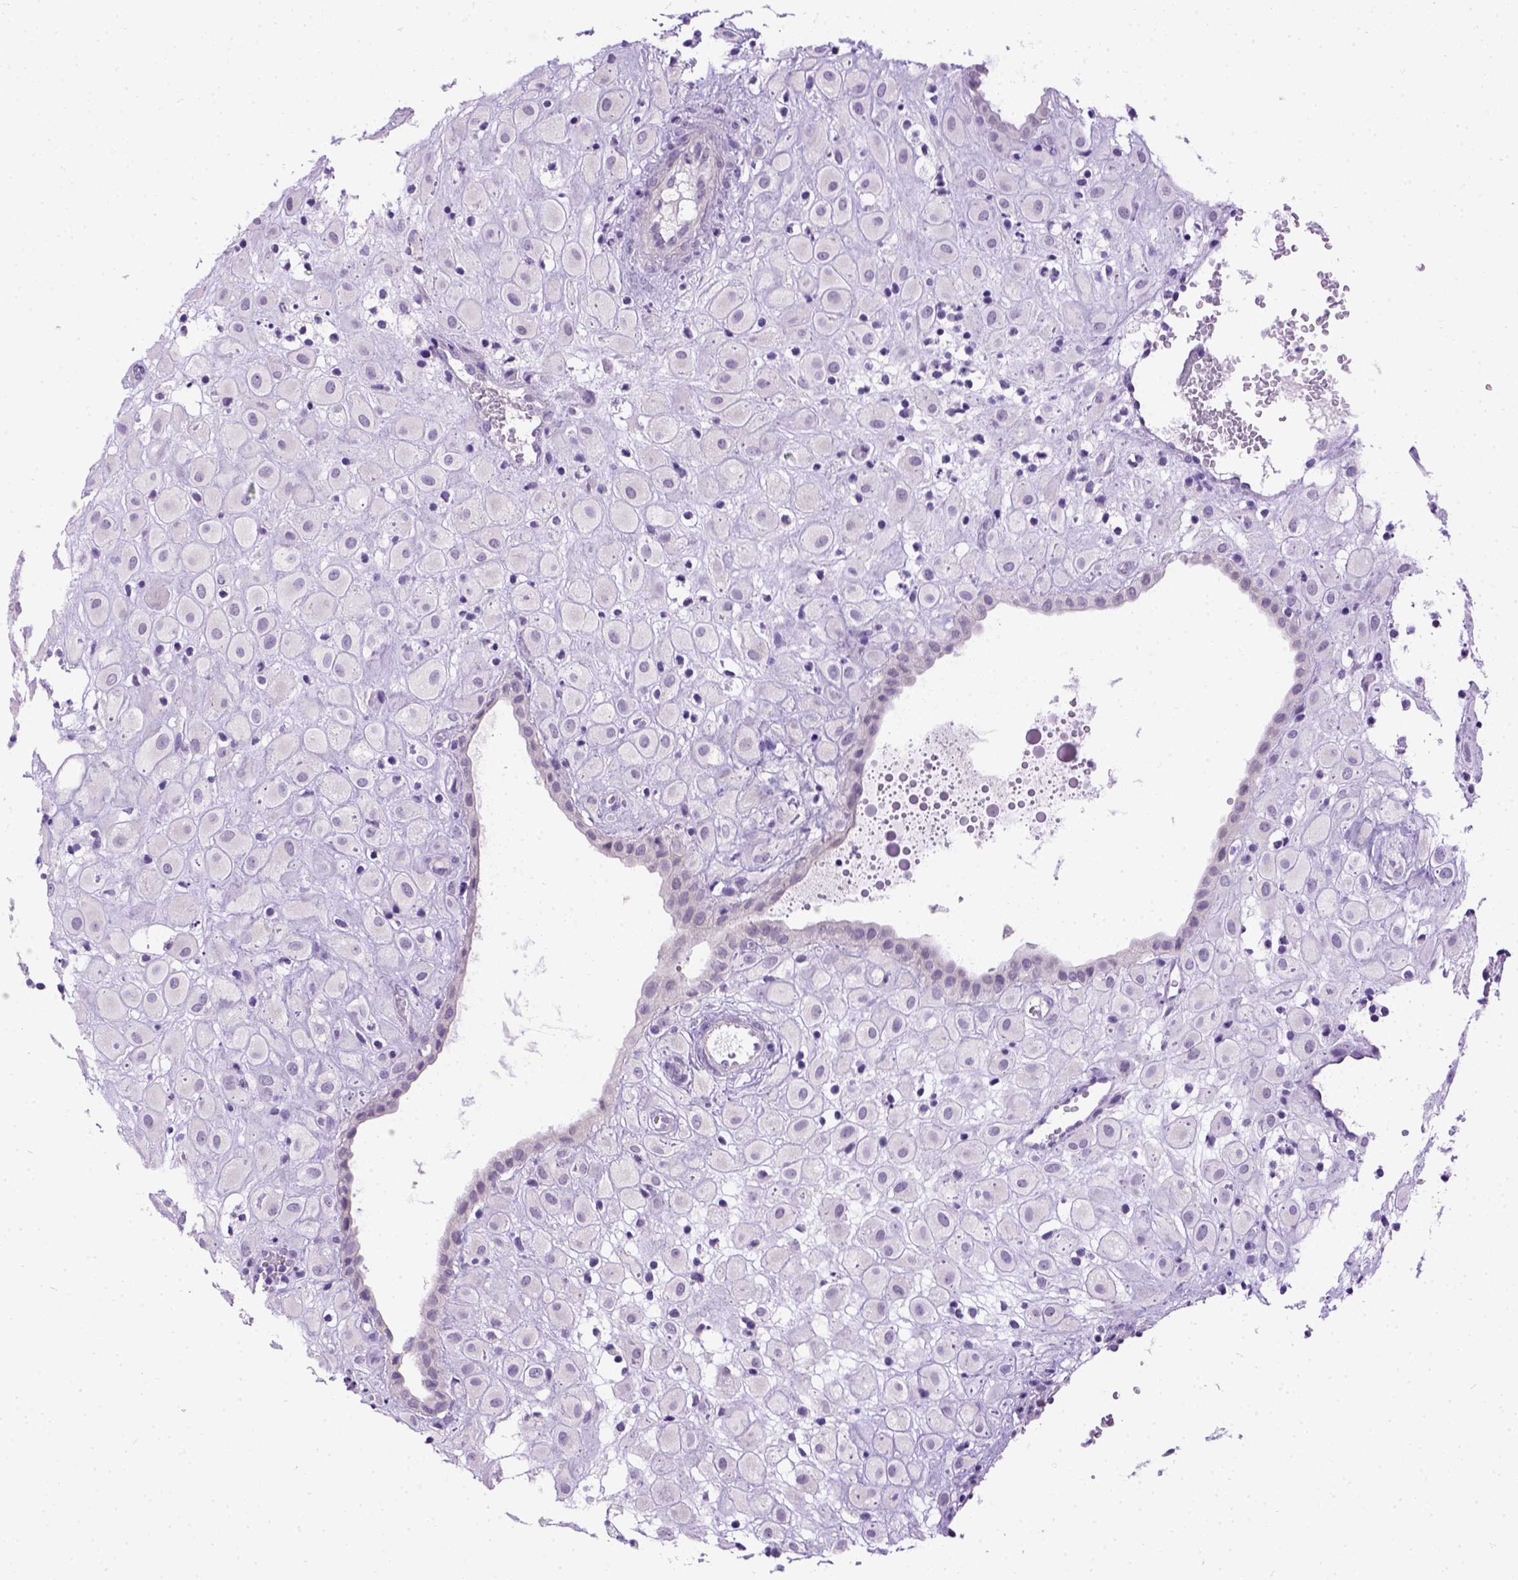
{"staining": {"intensity": "negative", "quantity": "none", "location": "none"}, "tissue": "placenta", "cell_type": "Decidual cells", "image_type": "normal", "snomed": [{"axis": "morphology", "description": "Normal tissue, NOS"}, {"axis": "topography", "description": "Placenta"}], "caption": "Normal placenta was stained to show a protein in brown. There is no significant positivity in decidual cells.", "gene": "FAM184B", "patient": {"sex": "female", "age": 24}}